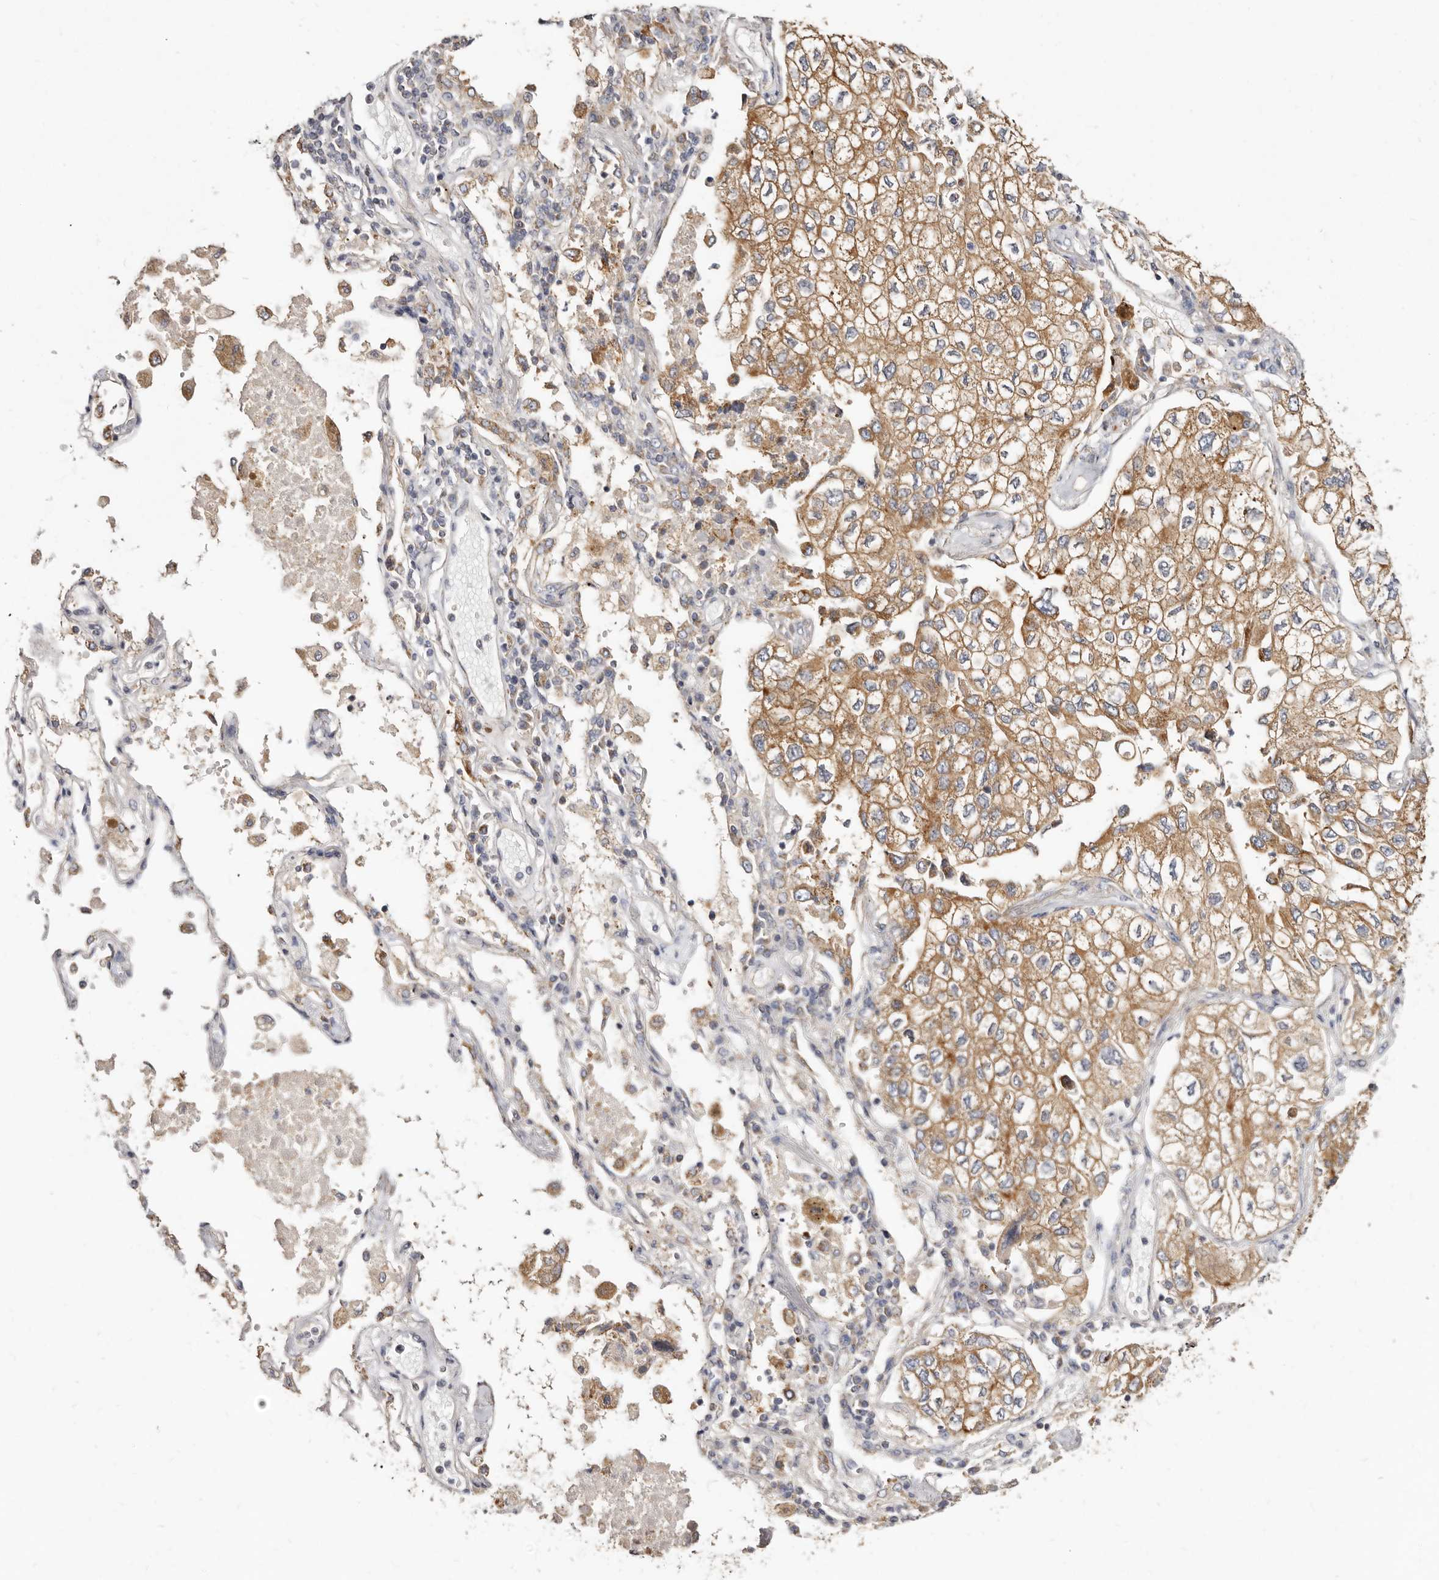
{"staining": {"intensity": "moderate", "quantity": ">75%", "location": "cytoplasmic/membranous"}, "tissue": "lung cancer", "cell_type": "Tumor cells", "image_type": "cancer", "snomed": [{"axis": "morphology", "description": "Adenocarcinoma, NOS"}, {"axis": "topography", "description": "Lung"}], "caption": "Protein staining by immunohistochemistry (IHC) displays moderate cytoplasmic/membranous positivity in about >75% of tumor cells in adenocarcinoma (lung).", "gene": "BAIAP2L1", "patient": {"sex": "male", "age": 63}}